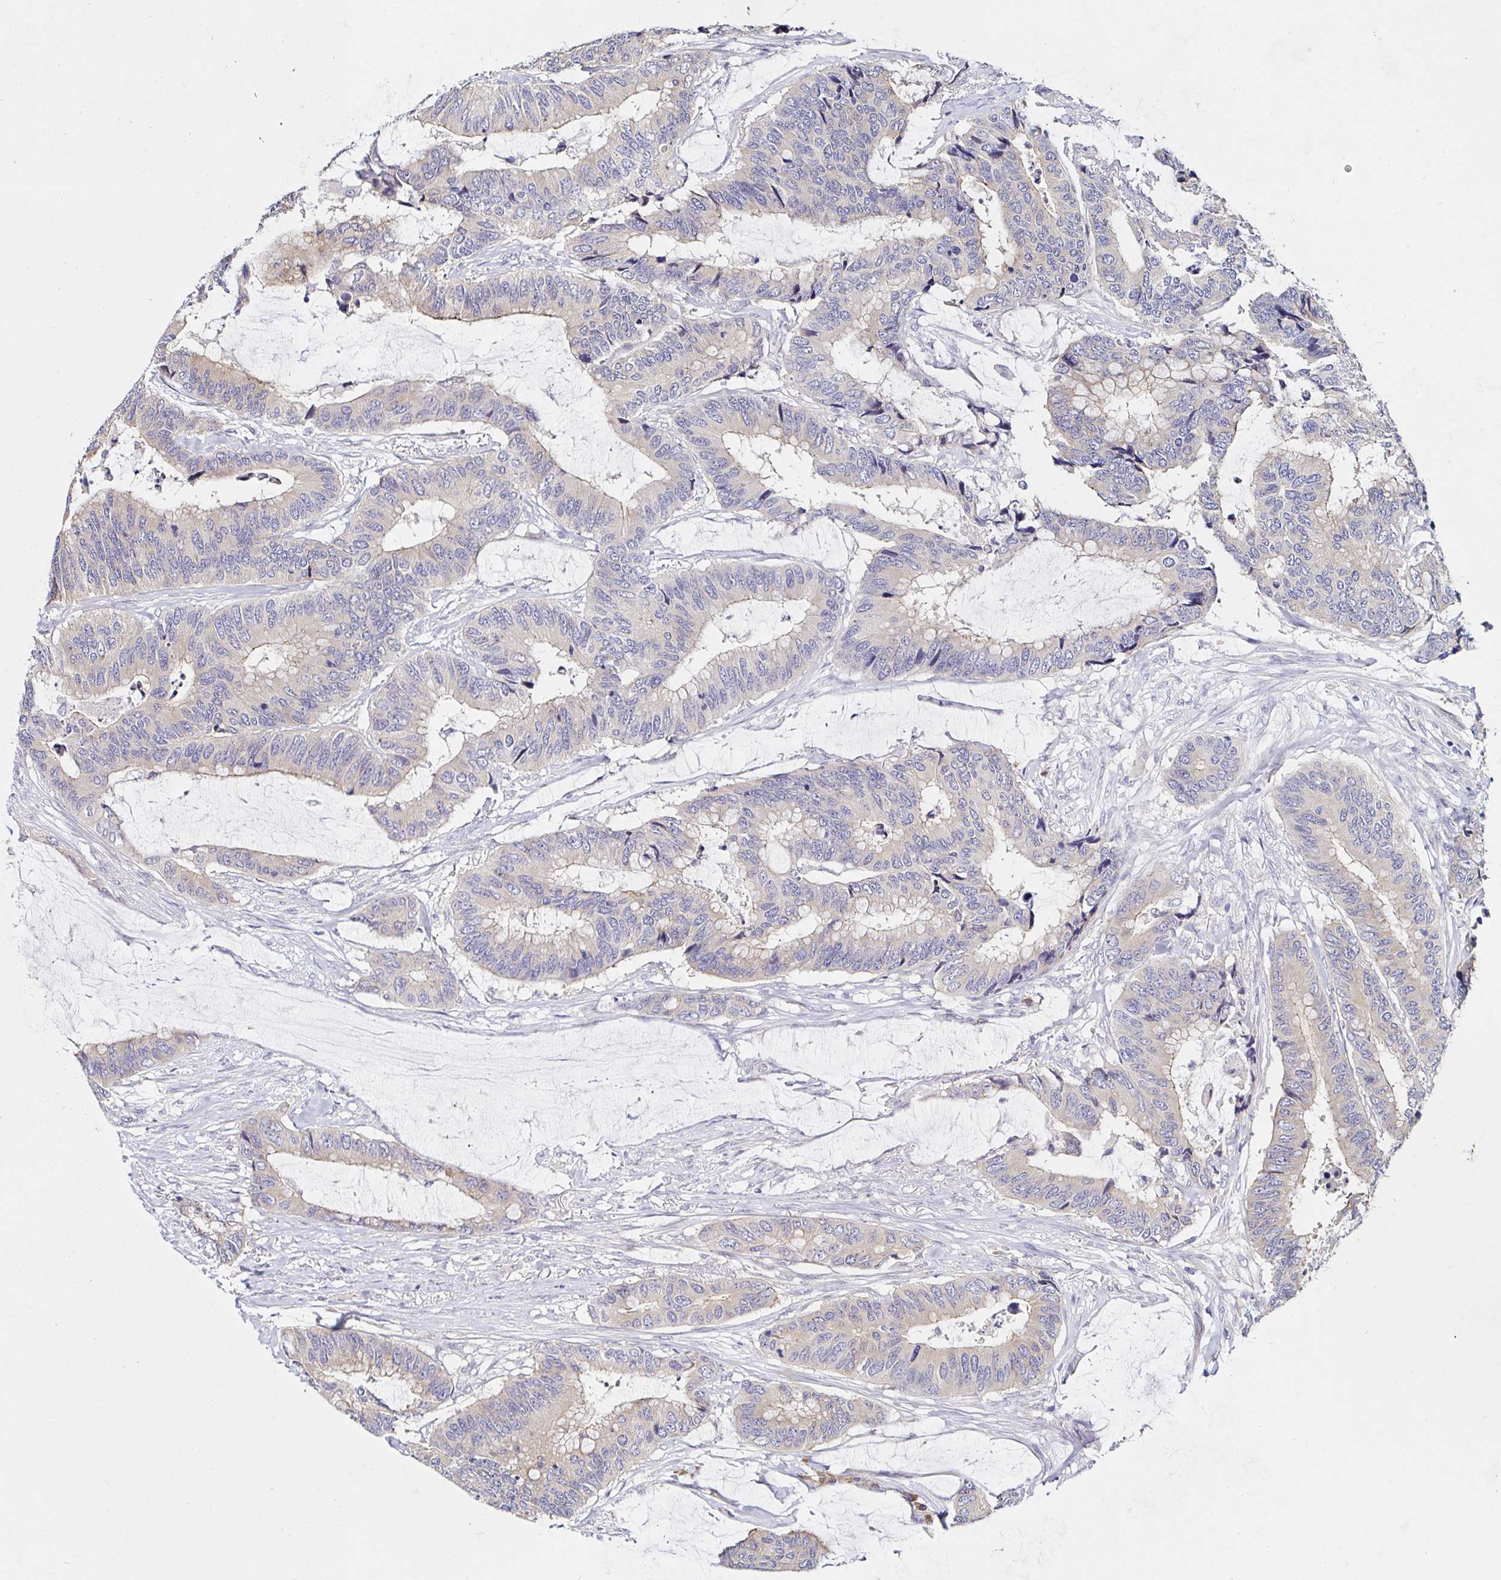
{"staining": {"intensity": "weak", "quantity": "25%-75%", "location": "cytoplasmic/membranous"}, "tissue": "colorectal cancer", "cell_type": "Tumor cells", "image_type": "cancer", "snomed": [{"axis": "morphology", "description": "Adenocarcinoma, NOS"}, {"axis": "topography", "description": "Rectum"}], "caption": "DAB (3,3'-diaminobenzidine) immunohistochemical staining of colorectal adenocarcinoma shows weak cytoplasmic/membranous protein expression in approximately 25%-75% of tumor cells. (Stains: DAB (3,3'-diaminobenzidine) in brown, nuclei in blue, Microscopy: brightfield microscopy at high magnification).", "gene": "VSIG2", "patient": {"sex": "female", "age": 59}}